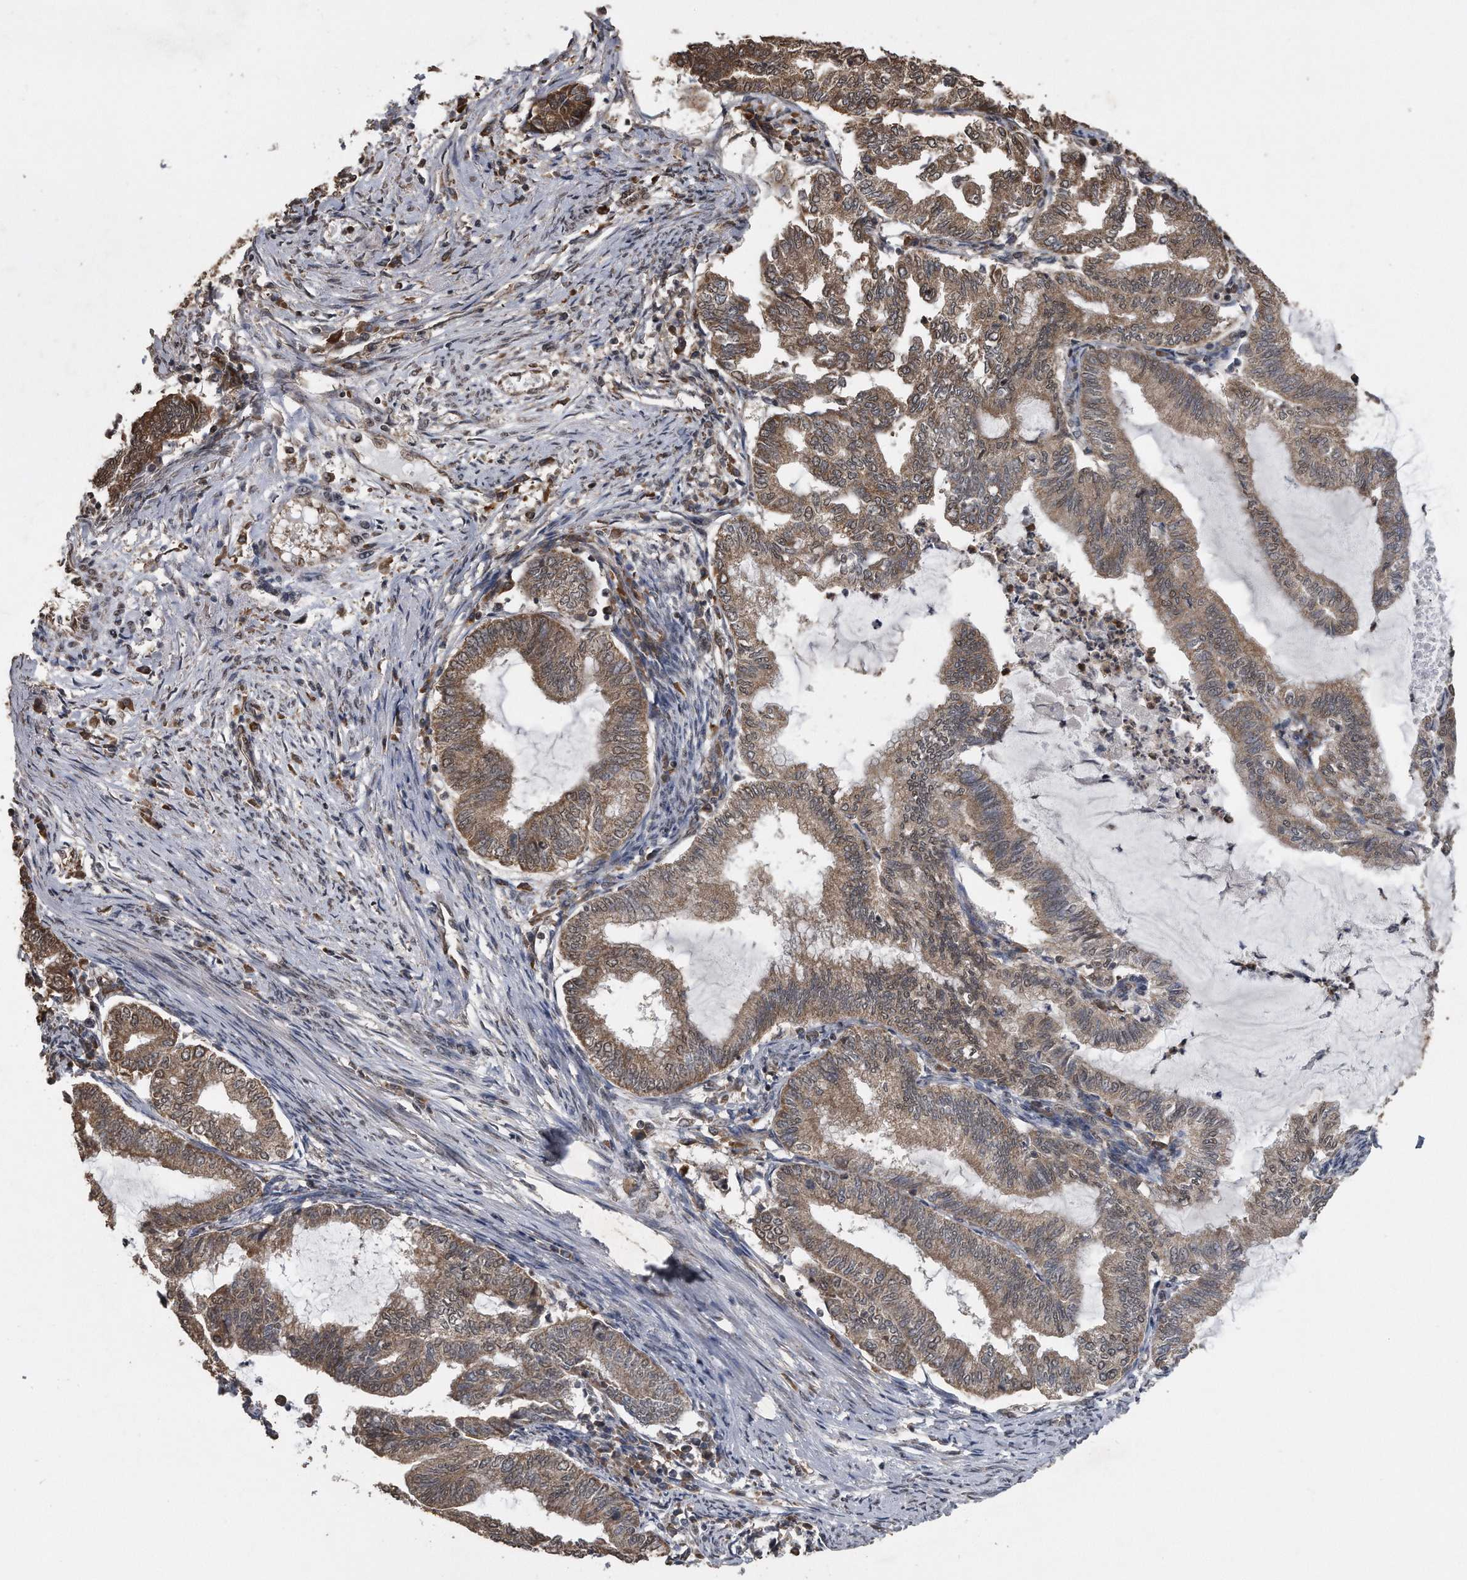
{"staining": {"intensity": "moderate", "quantity": ">75%", "location": "cytoplasmic/membranous"}, "tissue": "endometrial cancer", "cell_type": "Tumor cells", "image_type": "cancer", "snomed": [{"axis": "morphology", "description": "Adenocarcinoma, NOS"}, {"axis": "topography", "description": "Endometrium"}], "caption": "This photomicrograph exhibits immunohistochemistry staining of human endometrial cancer, with medium moderate cytoplasmic/membranous staining in about >75% of tumor cells.", "gene": "CRYZL1", "patient": {"sex": "female", "age": 79}}